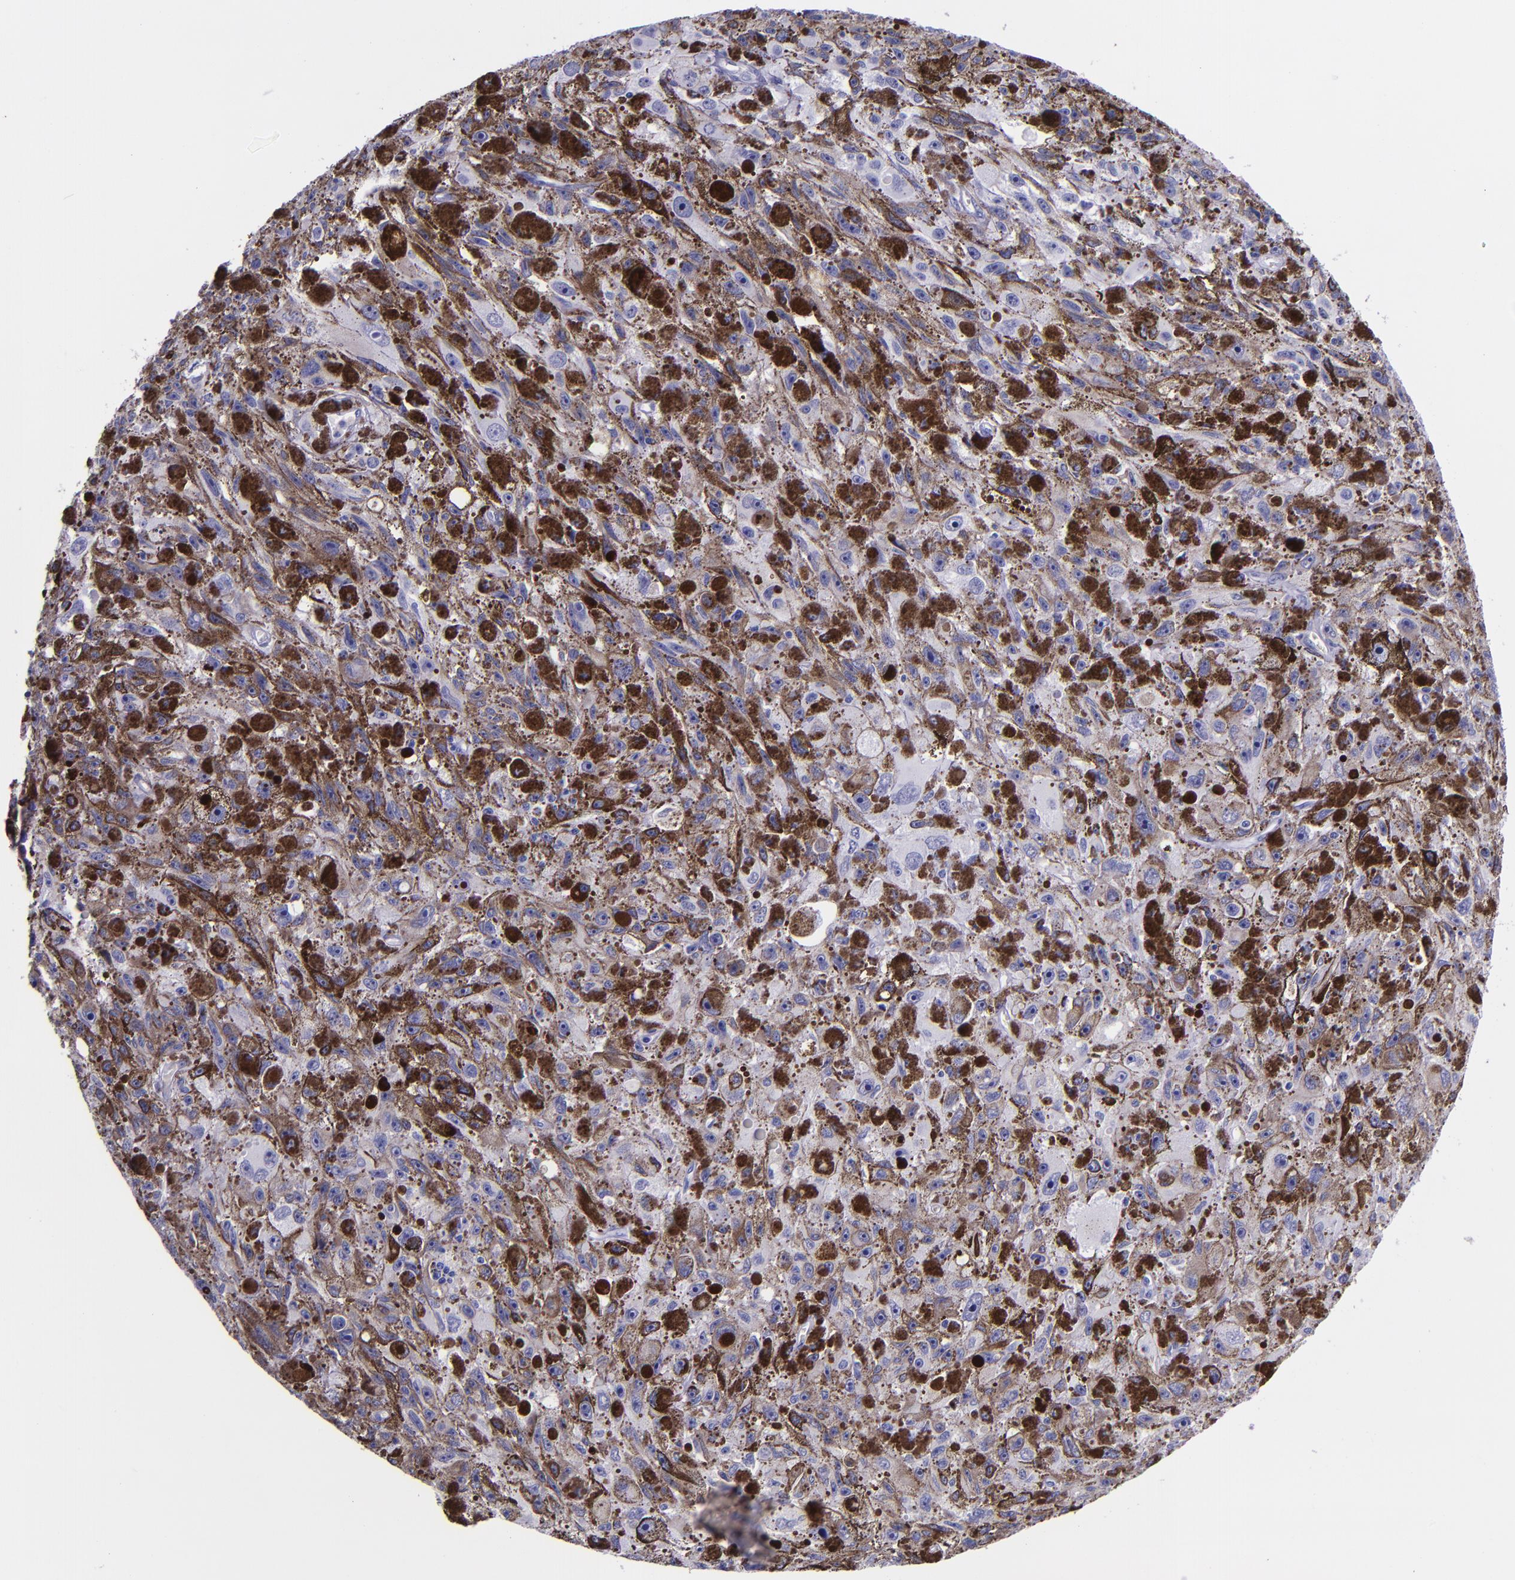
{"staining": {"intensity": "negative", "quantity": "none", "location": "none"}, "tissue": "melanoma", "cell_type": "Tumor cells", "image_type": "cancer", "snomed": [{"axis": "morphology", "description": "Malignant melanoma, NOS"}, {"axis": "topography", "description": "Skin"}], "caption": "This is an IHC histopathology image of human melanoma. There is no expression in tumor cells.", "gene": "SLPI", "patient": {"sex": "female", "age": 104}}